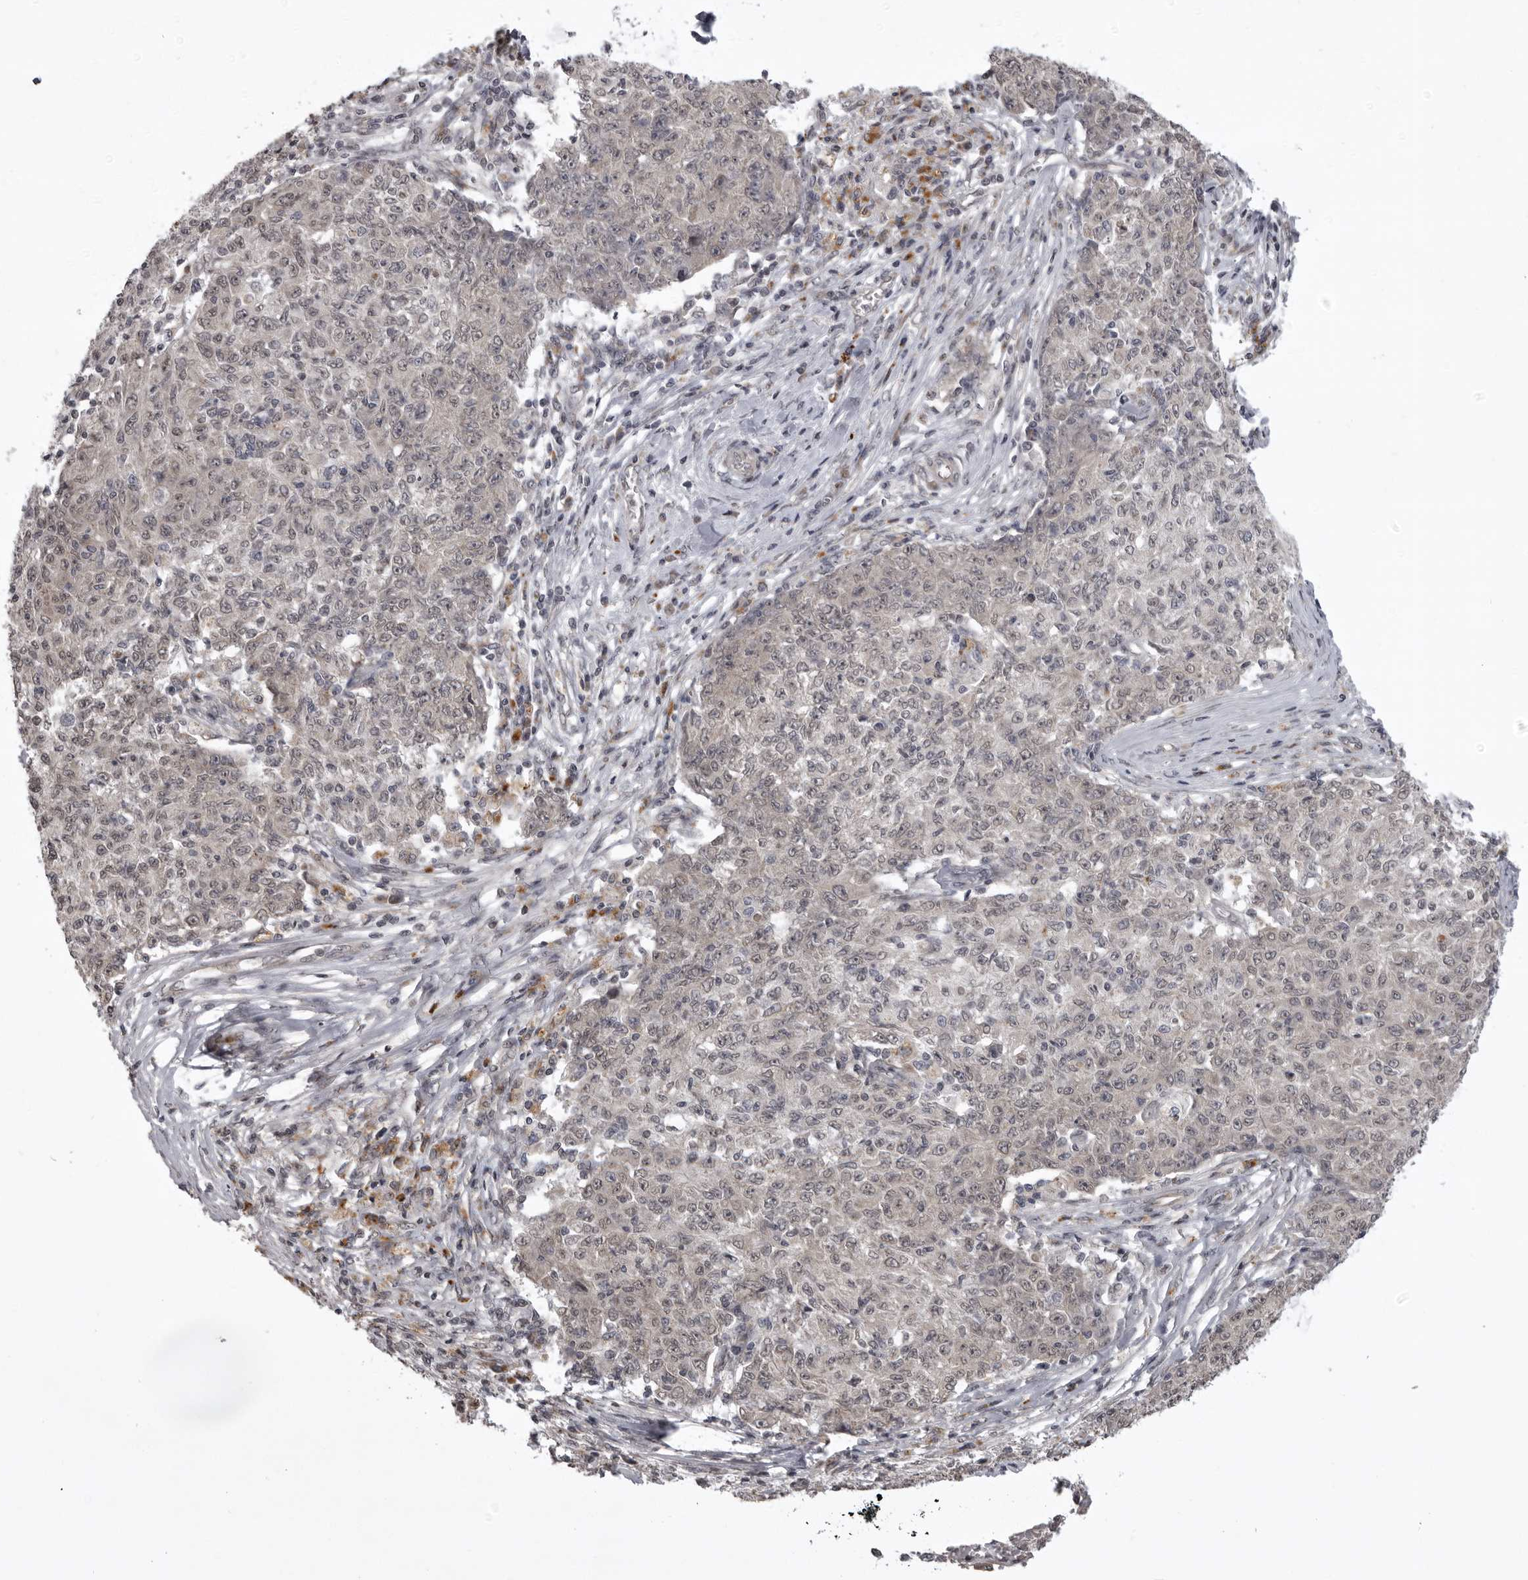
{"staining": {"intensity": "negative", "quantity": "none", "location": "none"}, "tissue": "ovarian cancer", "cell_type": "Tumor cells", "image_type": "cancer", "snomed": [{"axis": "morphology", "description": "Carcinoma, endometroid"}, {"axis": "topography", "description": "Ovary"}], "caption": "This is an IHC image of human ovarian endometroid carcinoma. There is no expression in tumor cells.", "gene": "C1orf109", "patient": {"sex": "female", "age": 42}}